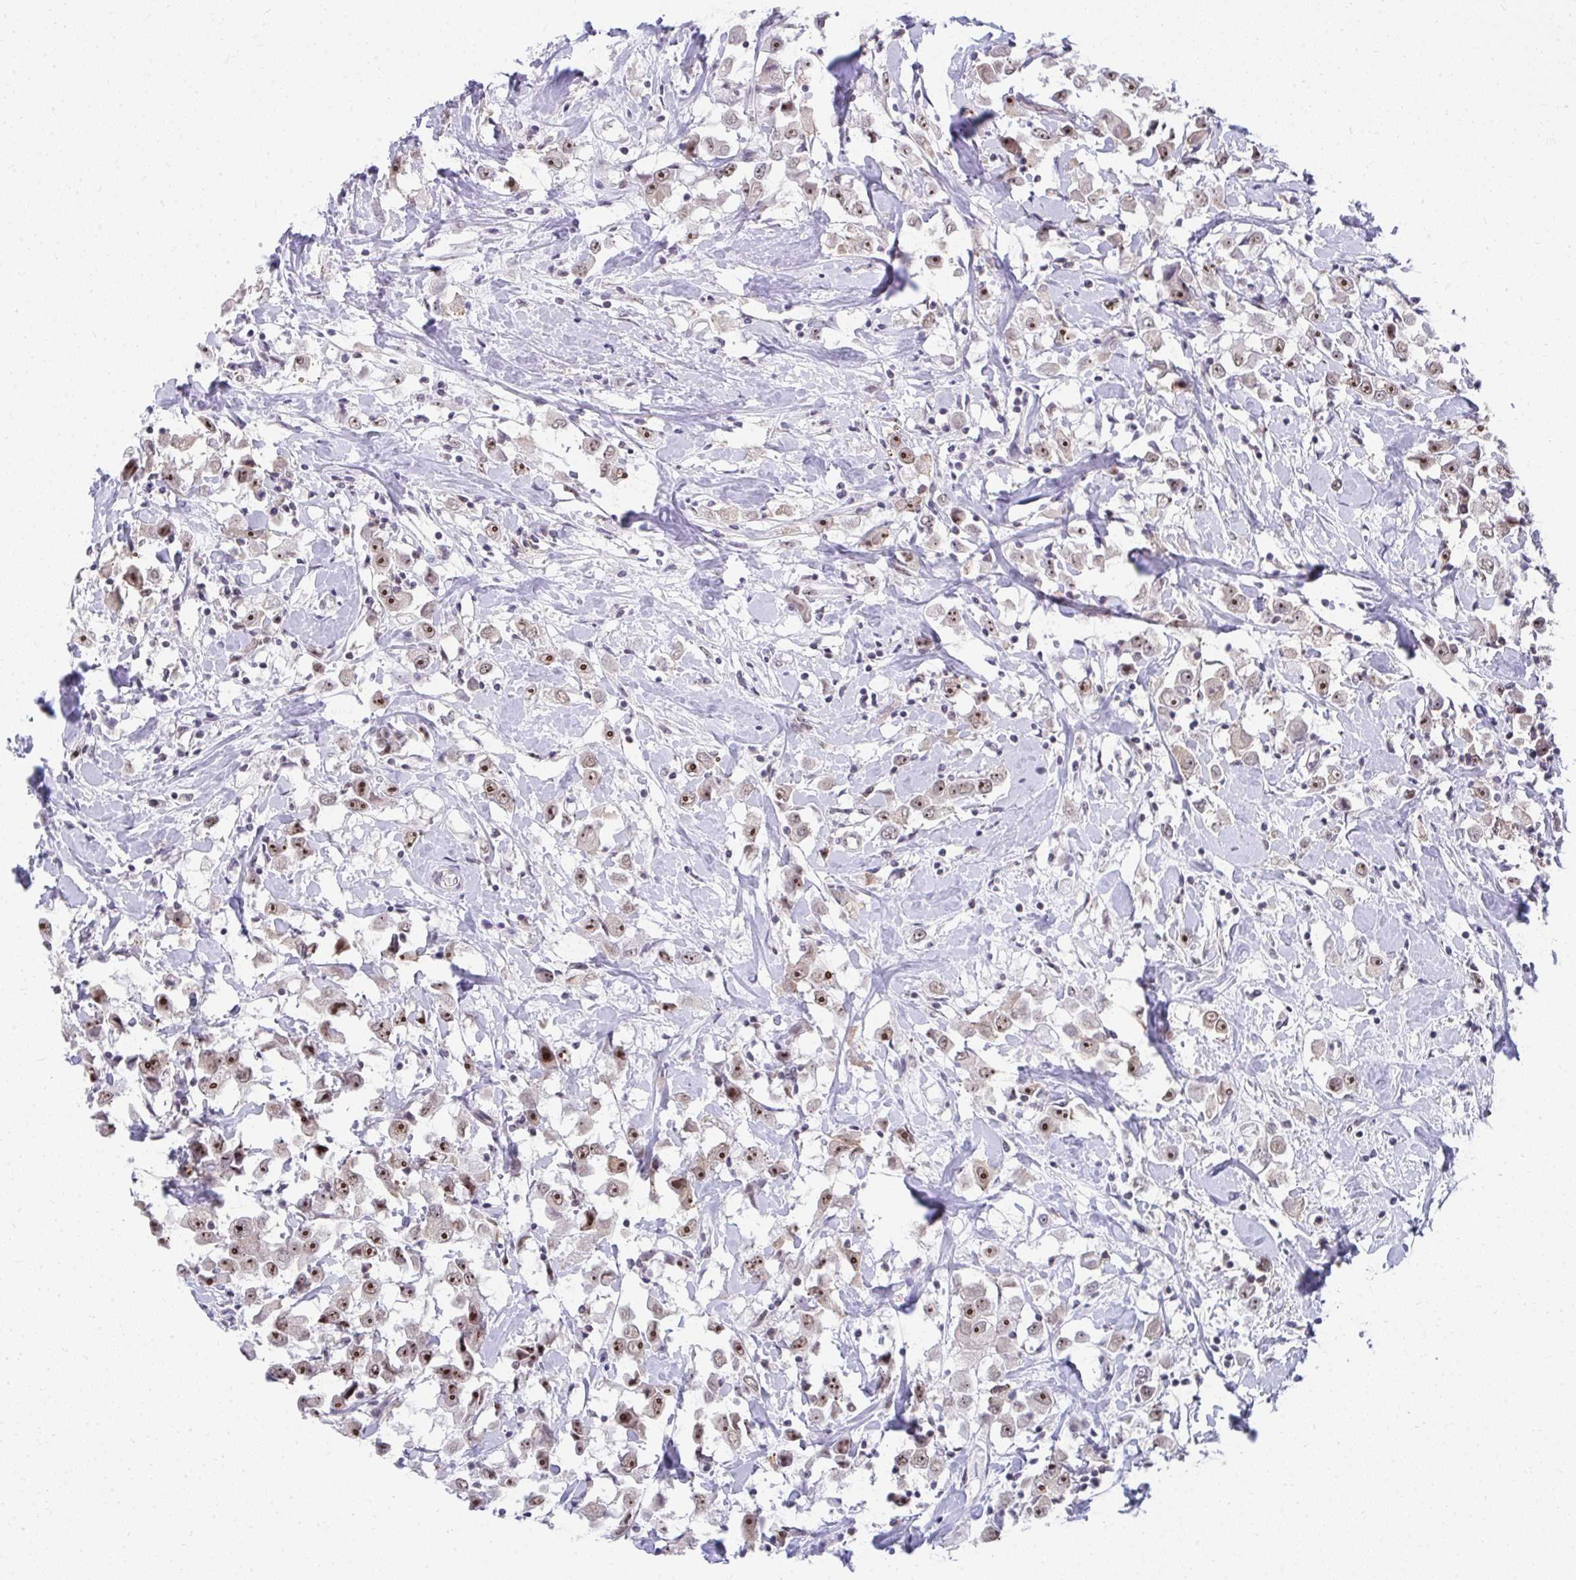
{"staining": {"intensity": "strong", "quantity": ">75%", "location": "nuclear"}, "tissue": "breast cancer", "cell_type": "Tumor cells", "image_type": "cancer", "snomed": [{"axis": "morphology", "description": "Duct carcinoma"}, {"axis": "topography", "description": "Breast"}], "caption": "Breast infiltrating ductal carcinoma stained with DAB (3,3'-diaminobenzidine) immunohistochemistry displays high levels of strong nuclear staining in about >75% of tumor cells.", "gene": "HIRA", "patient": {"sex": "female", "age": 61}}